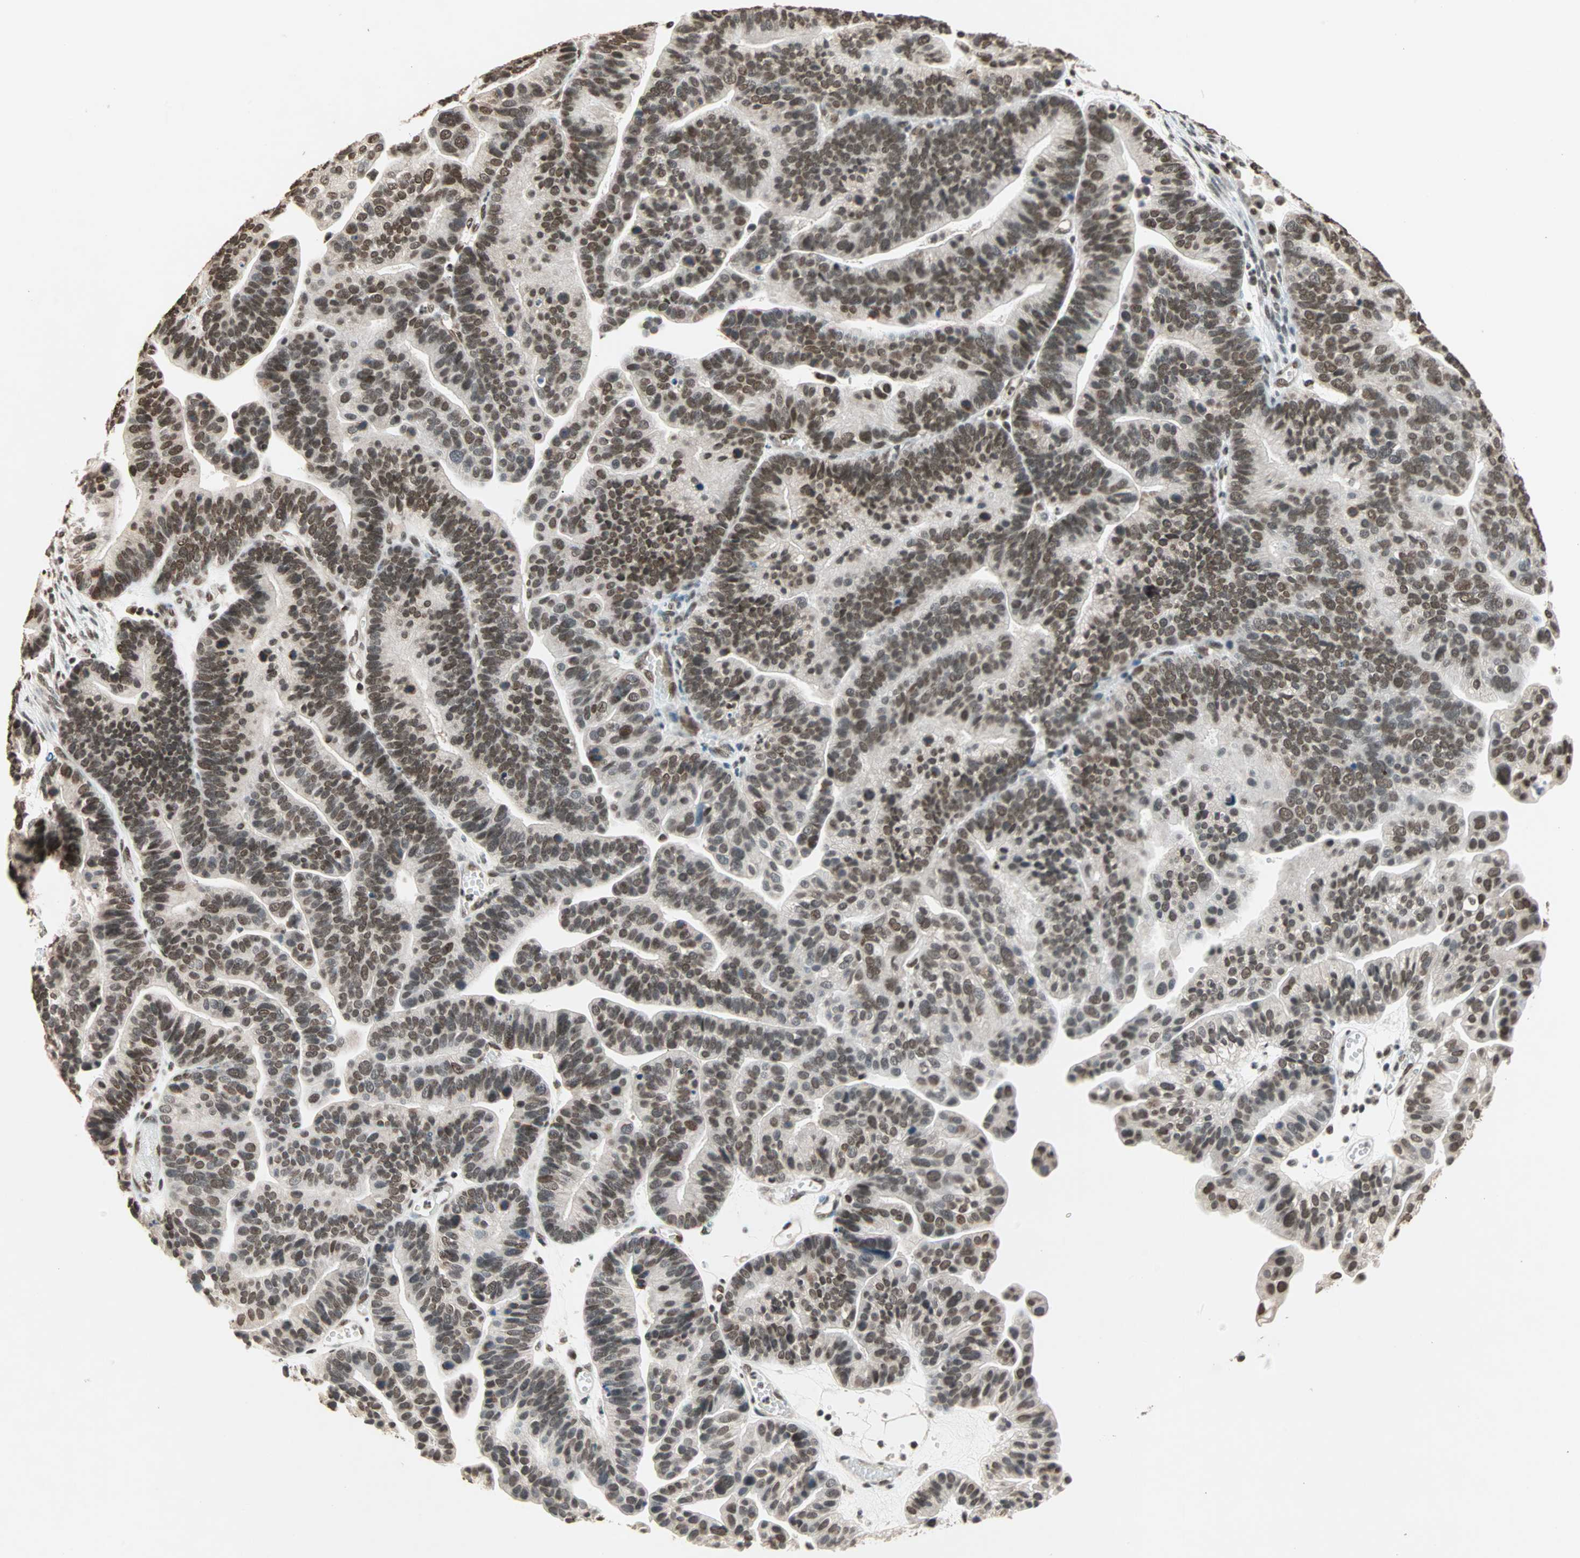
{"staining": {"intensity": "strong", "quantity": ">75%", "location": "nuclear"}, "tissue": "ovarian cancer", "cell_type": "Tumor cells", "image_type": "cancer", "snomed": [{"axis": "morphology", "description": "Cystadenocarcinoma, serous, NOS"}, {"axis": "topography", "description": "Ovary"}], "caption": "A photomicrograph showing strong nuclear staining in about >75% of tumor cells in serous cystadenocarcinoma (ovarian), as visualized by brown immunohistochemical staining.", "gene": "DAZAP1", "patient": {"sex": "female", "age": 56}}